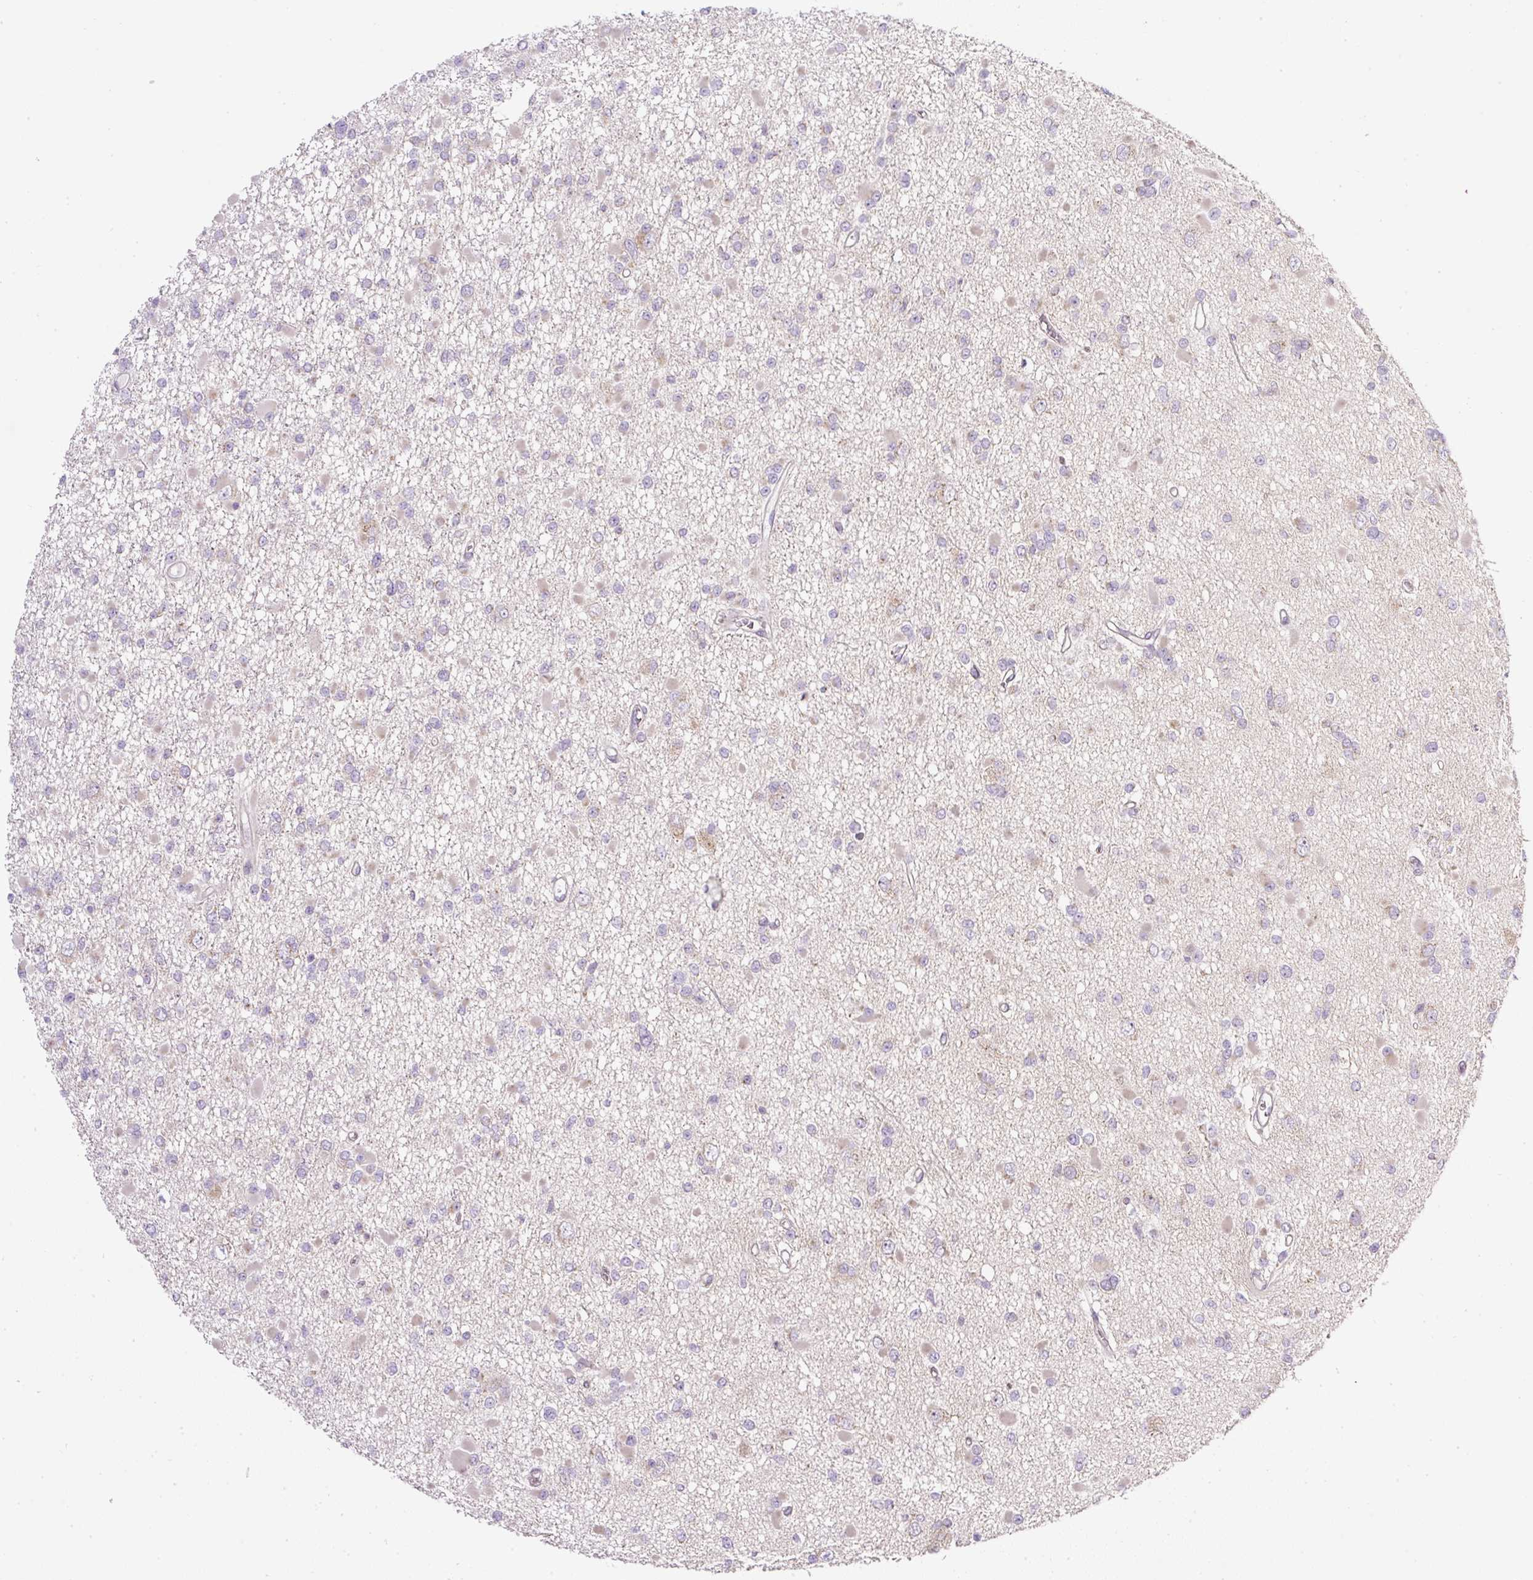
{"staining": {"intensity": "weak", "quantity": "<25%", "location": "cytoplasmic/membranous"}, "tissue": "glioma", "cell_type": "Tumor cells", "image_type": "cancer", "snomed": [{"axis": "morphology", "description": "Glioma, malignant, Low grade"}, {"axis": "topography", "description": "Brain"}], "caption": "This is an IHC micrograph of glioma. There is no expression in tumor cells.", "gene": "MLX", "patient": {"sex": "female", "age": 22}}